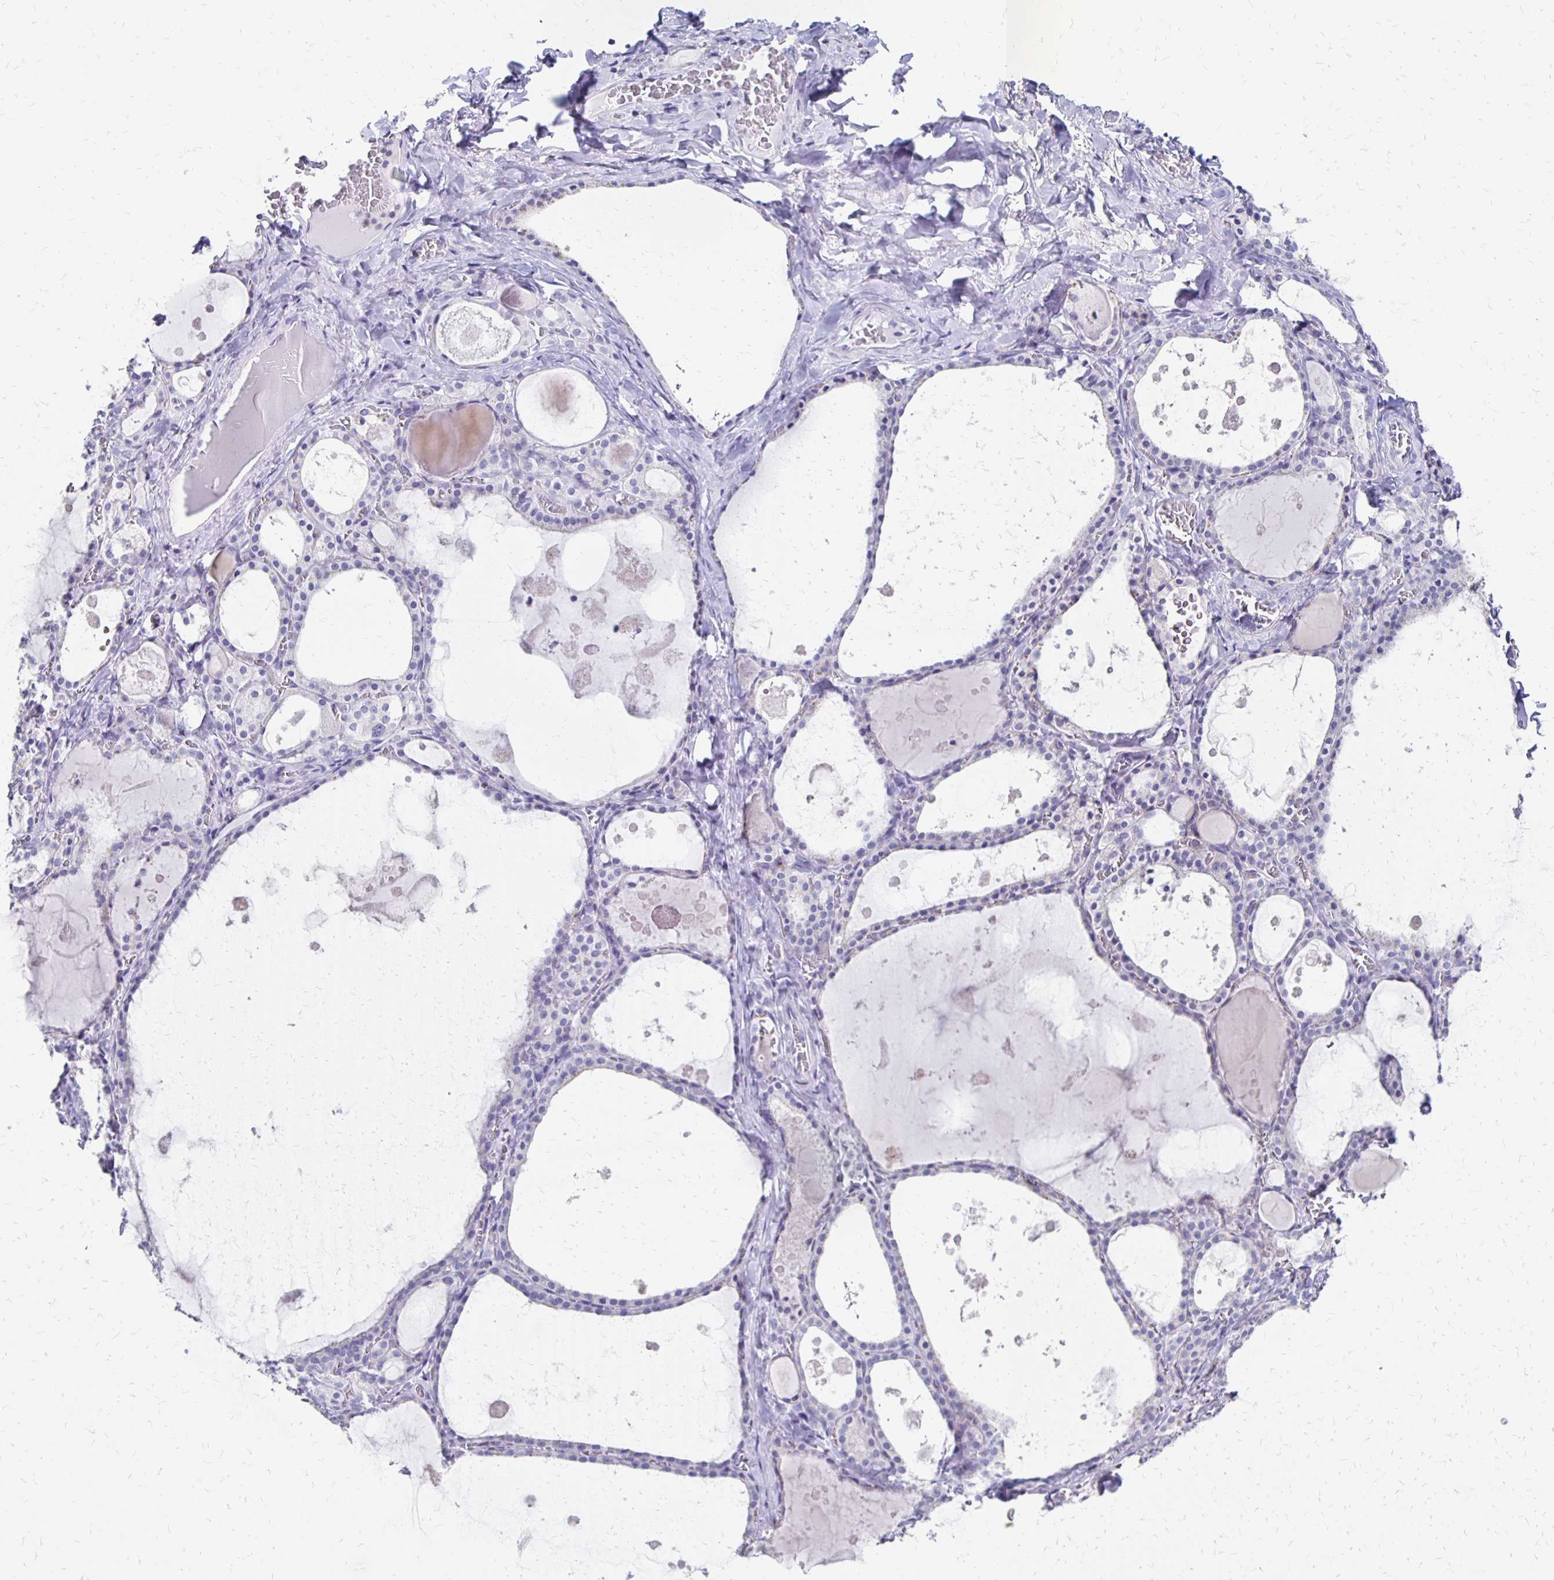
{"staining": {"intensity": "negative", "quantity": "none", "location": "none"}, "tissue": "thyroid gland", "cell_type": "Glandular cells", "image_type": "normal", "snomed": [{"axis": "morphology", "description": "Normal tissue, NOS"}, {"axis": "topography", "description": "Thyroid gland"}], "caption": "The immunohistochemistry (IHC) micrograph has no significant staining in glandular cells of thyroid gland. Brightfield microscopy of immunohistochemistry stained with DAB (3,3'-diaminobenzidine) (brown) and hematoxylin (blue), captured at high magnification.", "gene": "SYT2", "patient": {"sex": "male", "age": 56}}